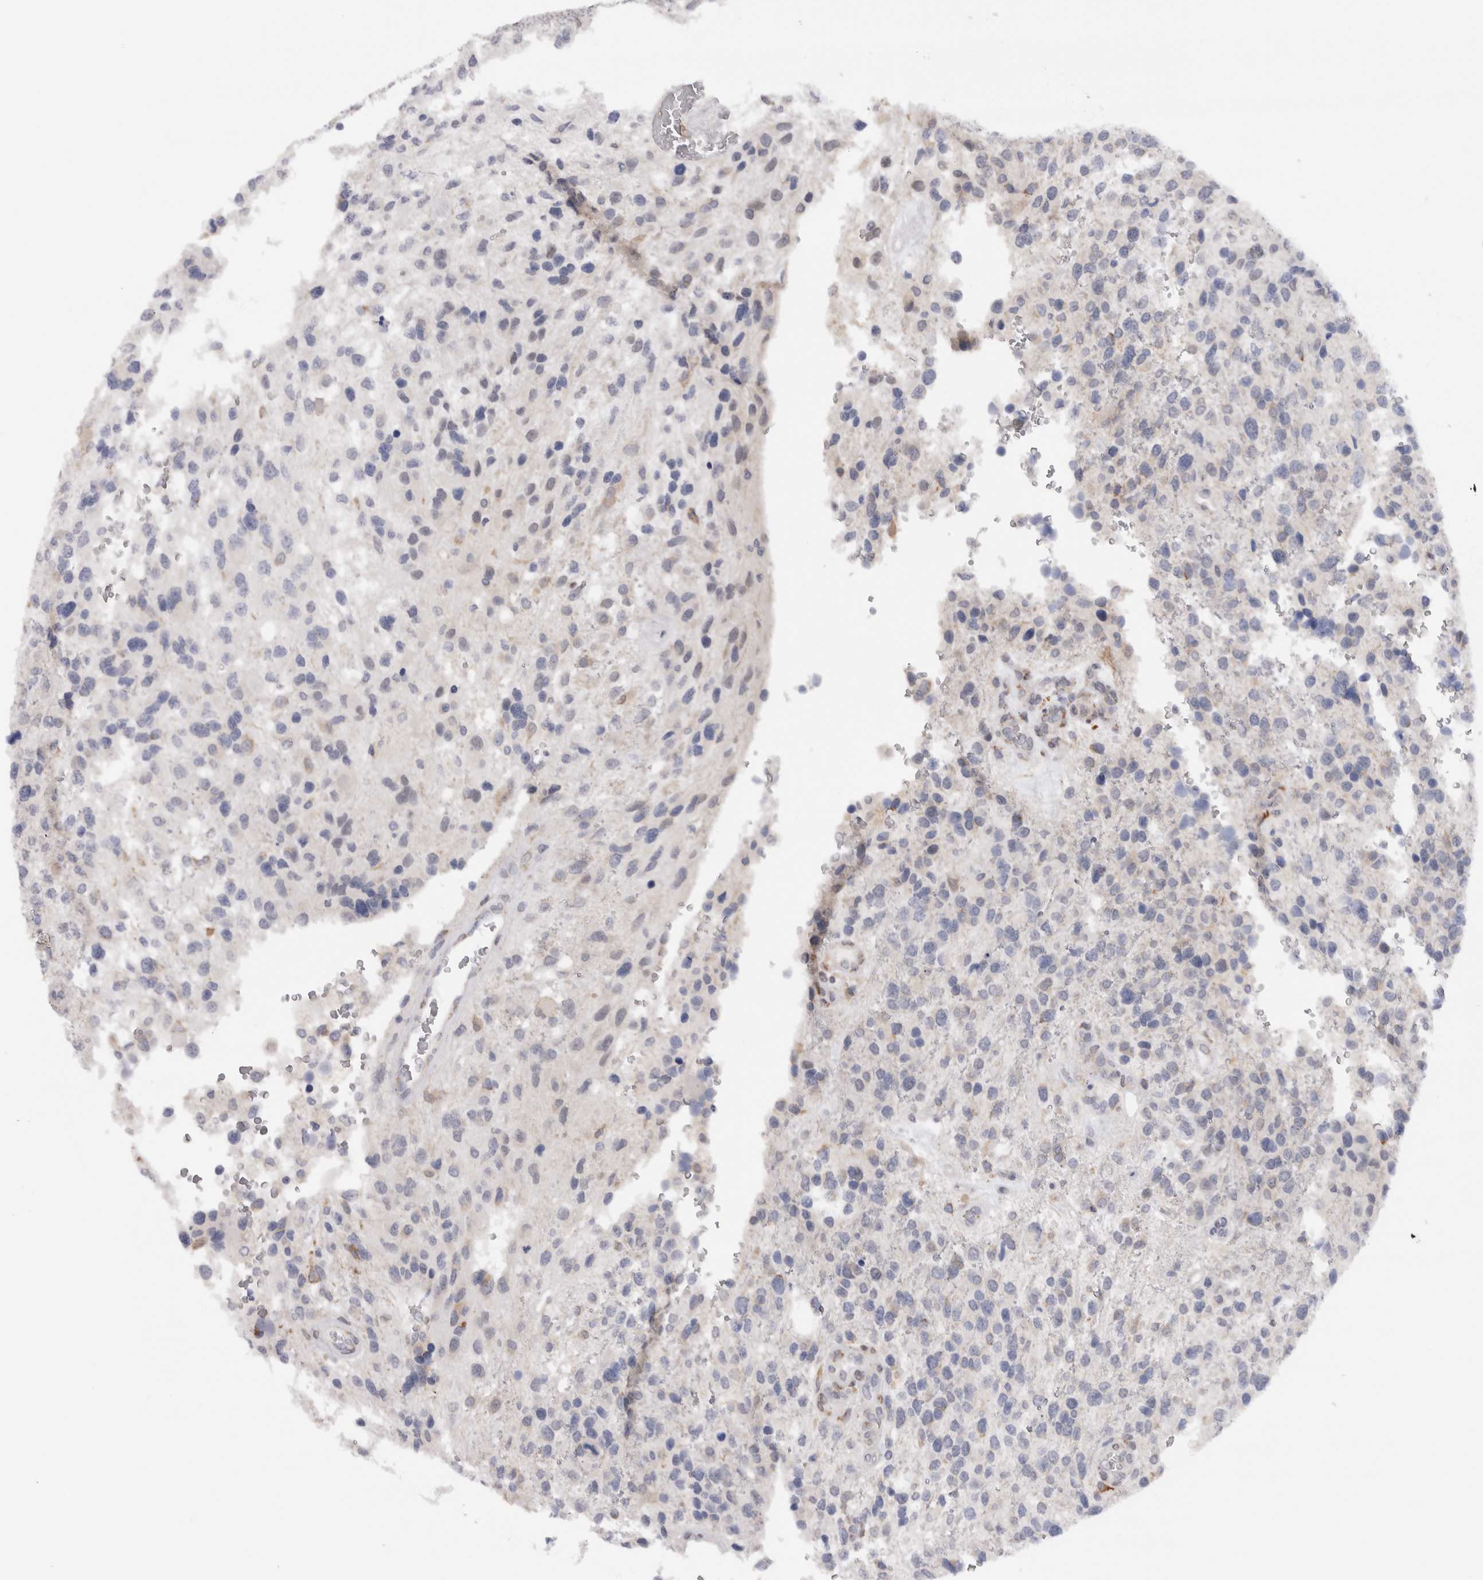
{"staining": {"intensity": "negative", "quantity": "none", "location": "none"}, "tissue": "glioma", "cell_type": "Tumor cells", "image_type": "cancer", "snomed": [{"axis": "morphology", "description": "Glioma, malignant, High grade"}, {"axis": "topography", "description": "Brain"}], "caption": "Tumor cells show no significant expression in malignant glioma (high-grade). The staining is performed using DAB brown chromogen with nuclei counter-stained in using hematoxylin.", "gene": "VCPIP1", "patient": {"sex": "female", "age": 58}}